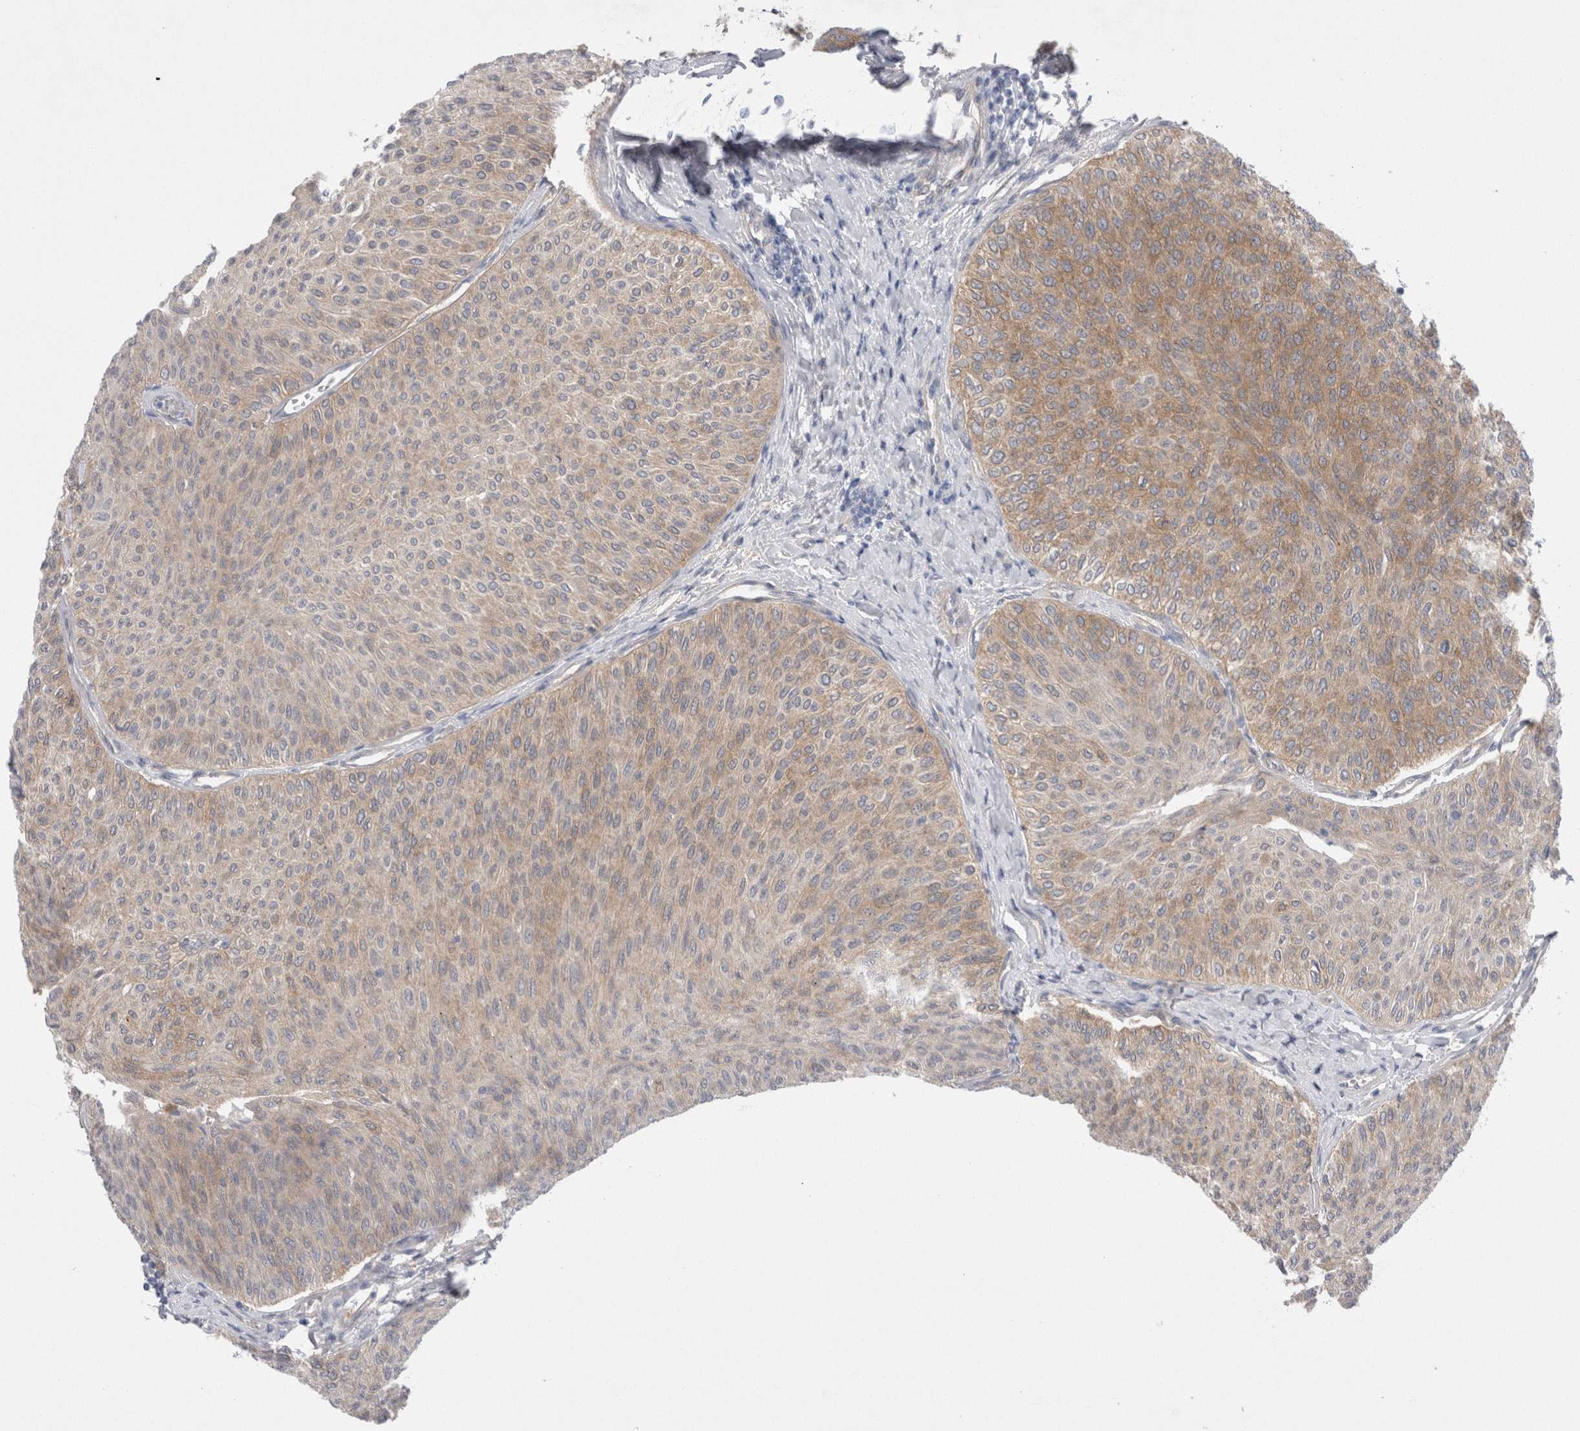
{"staining": {"intensity": "moderate", "quantity": "<25%", "location": "cytoplasmic/membranous"}, "tissue": "urothelial cancer", "cell_type": "Tumor cells", "image_type": "cancer", "snomed": [{"axis": "morphology", "description": "Urothelial carcinoma, Low grade"}, {"axis": "topography", "description": "Urinary bladder"}], "caption": "Human low-grade urothelial carcinoma stained for a protein (brown) shows moderate cytoplasmic/membranous positive staining in approximately <25% of tumor cells.", "gene": "WIPF2", "patient": {"sex": "male", "age": 78}}